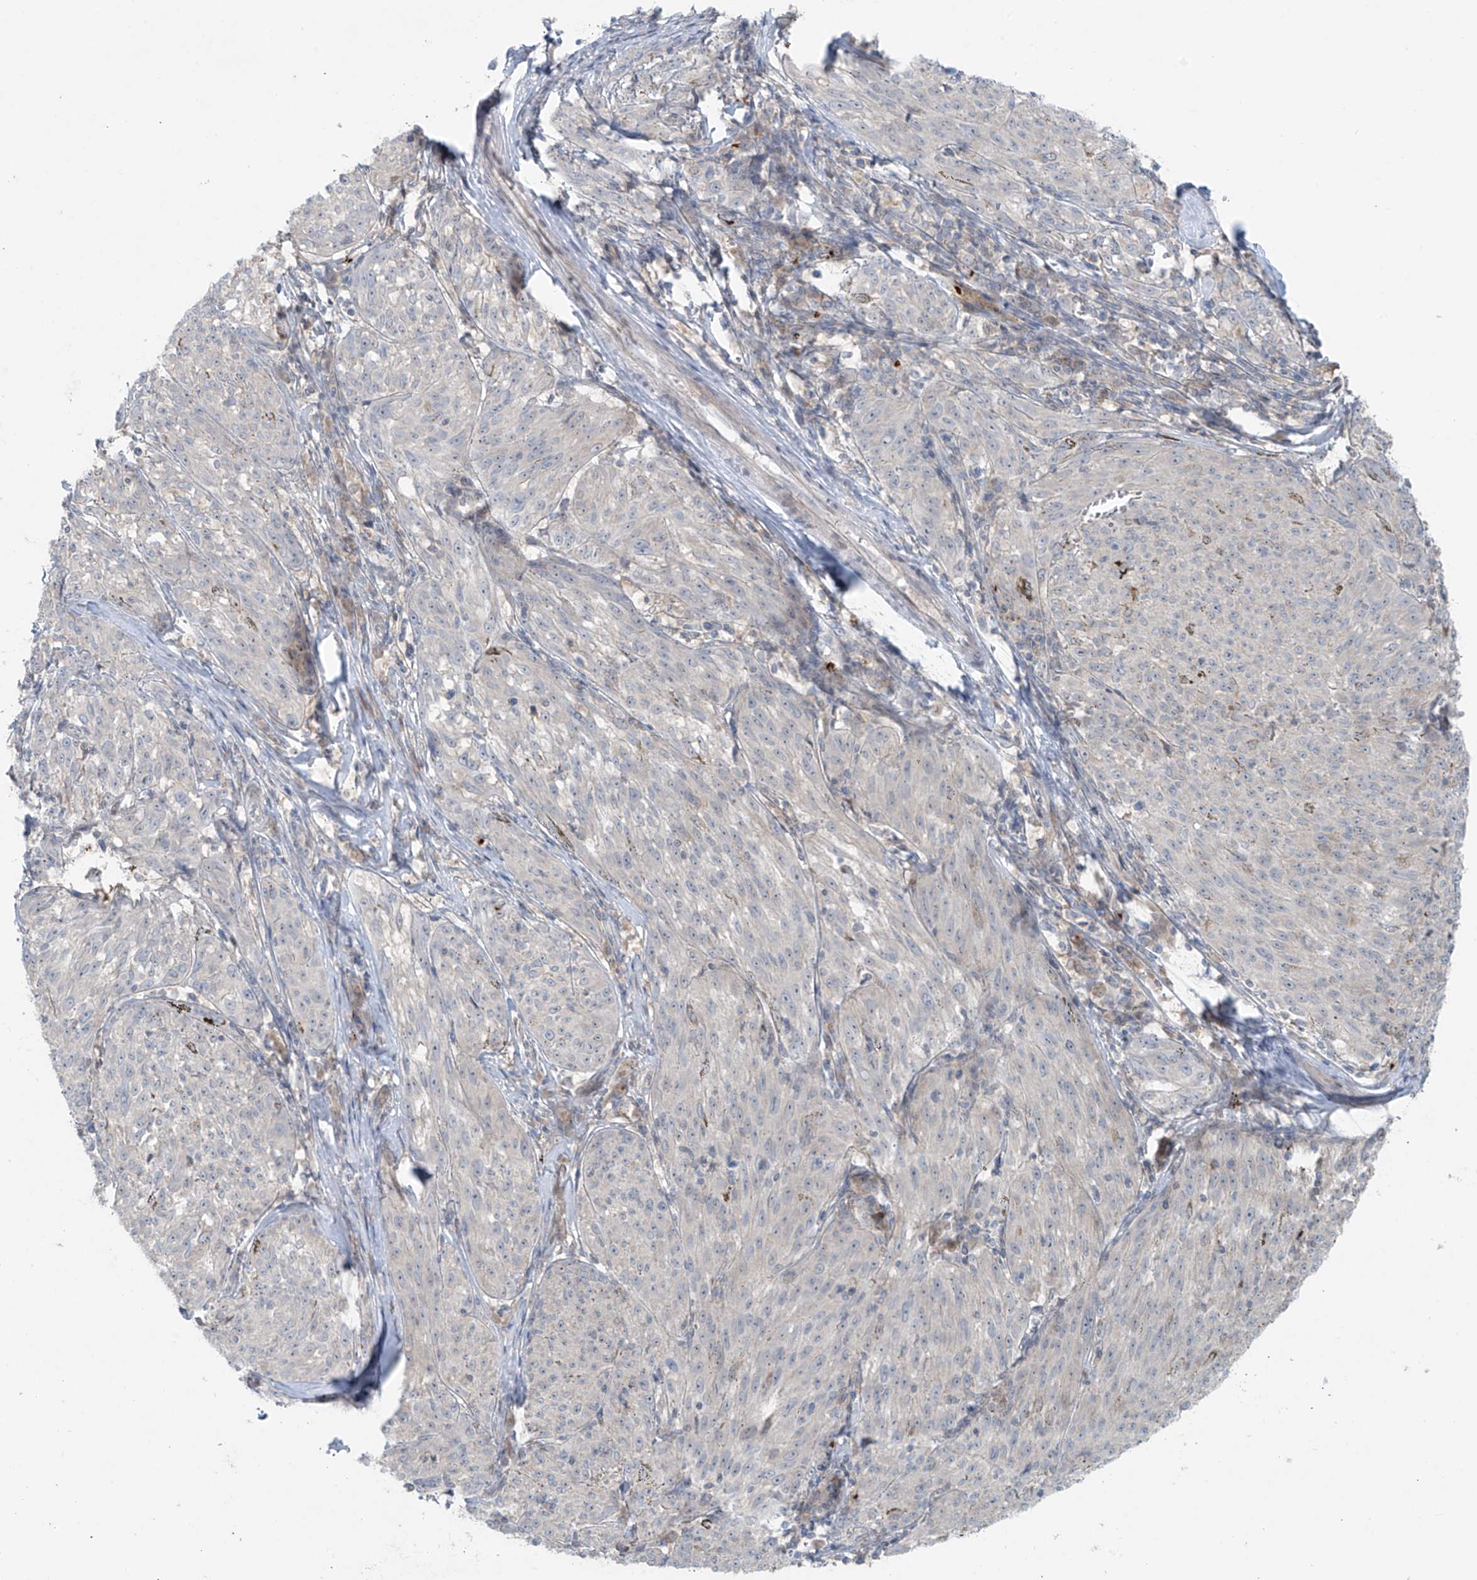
{"staining": {"intensity": "negative", "quantity": "none", "location": "none"}, "tissue": "melanoma", "cell_type": "Tumor cells", "image_type": "cancer", "snomed": [{"axis": "morphology", "description": "Malignant melanoma, NOS"}, {"axis": "topography", "description": "Skin"}], "caption": "Immunohistochemical staining of human malignant melanoma displays no significant expression in tumor cells.", "gene": "PPAT", "patient": {"sex": "female", "age": 72}}